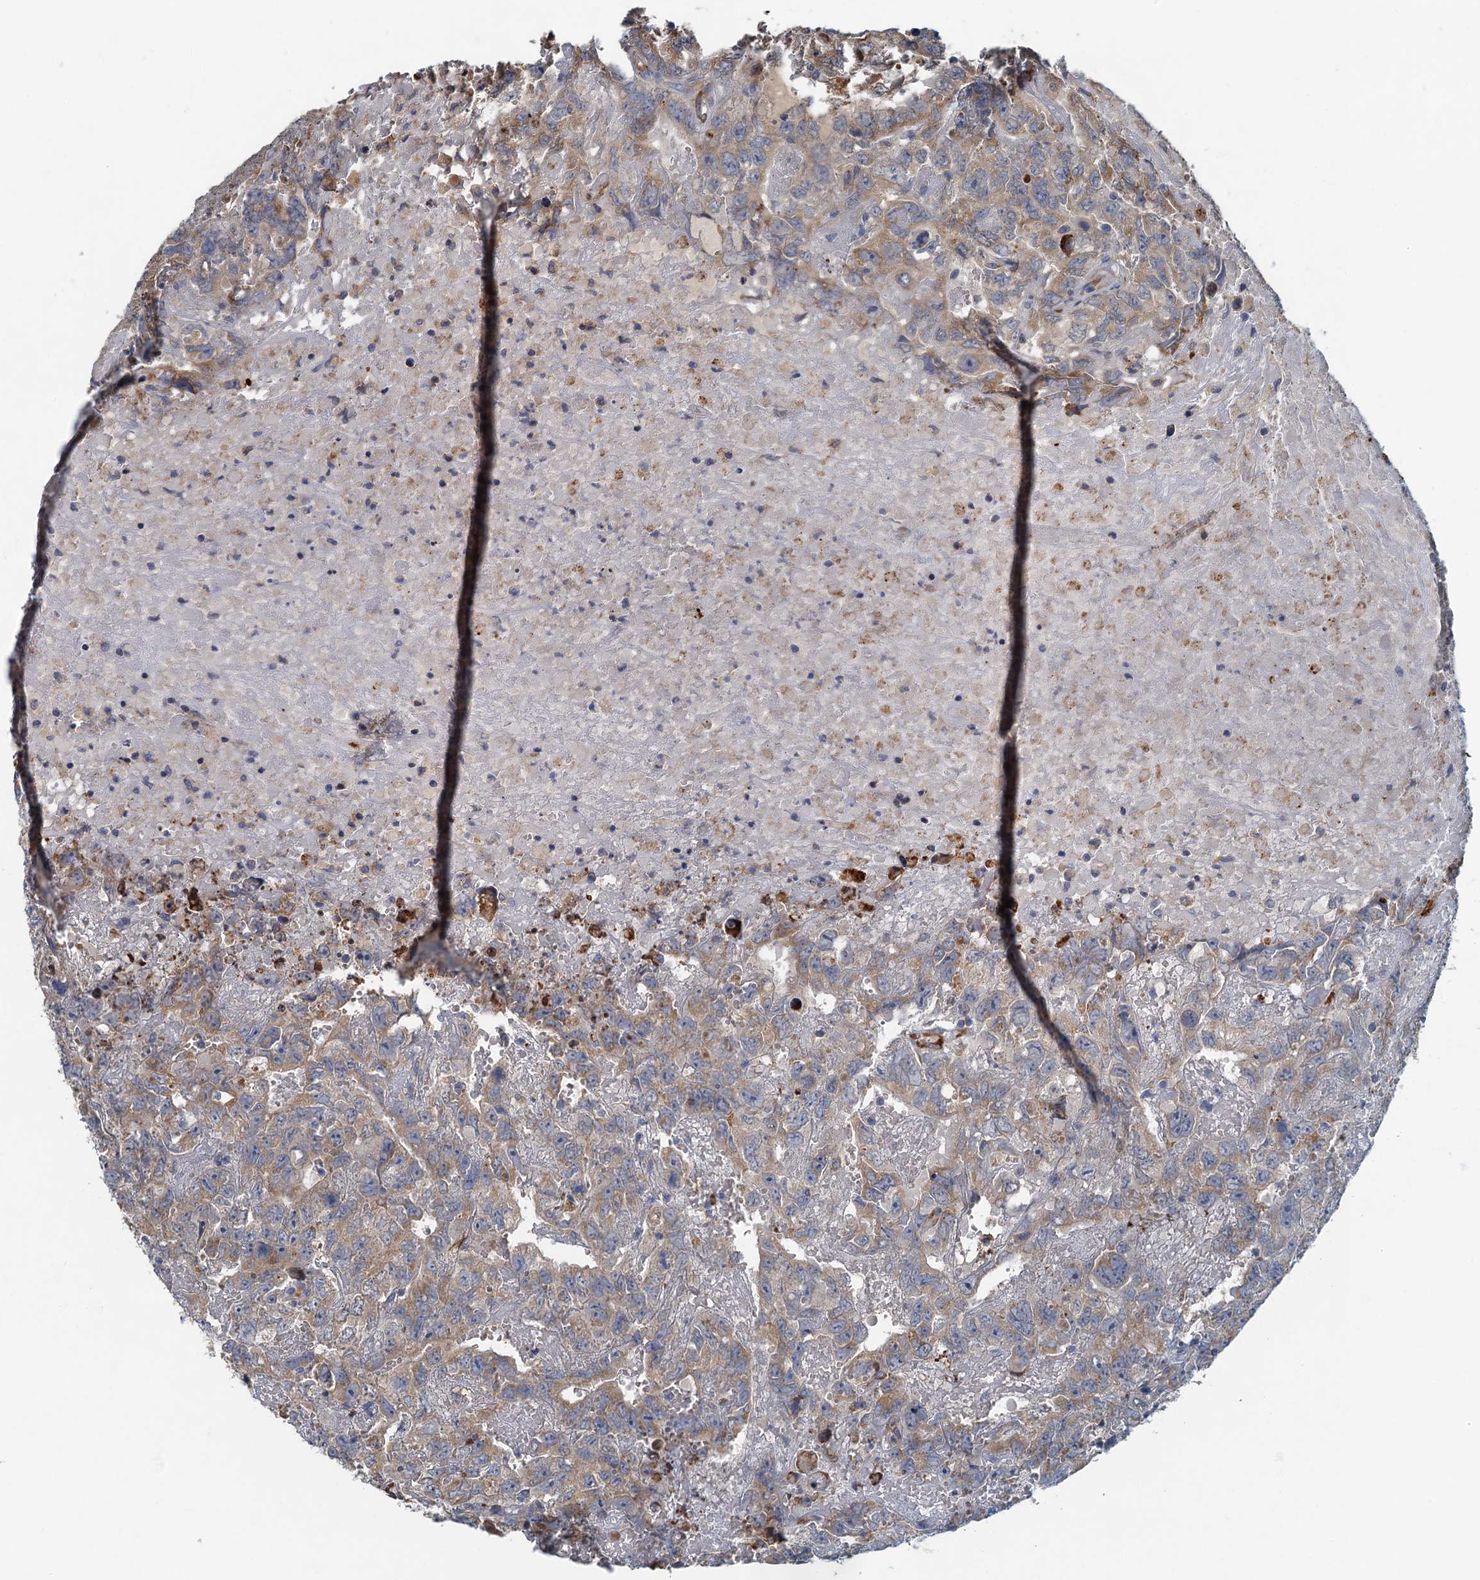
{"staining": {"intensity": "moderate", "quantity": ">75%", "location": "cytoplasmic/membranous"}, "tissue": "testis cancer", "cell_type": "Tumor cells", "image_type": "cancer", "snomed": [{"axis": "morphology", "description": "Carcinoma, Embryonal, NOS"}, {"axis": "topography", "description": "Testis"}], "caption": "A micrograph of human embryonal carcinoma (testis) stained for a protein exhibits moderate cytoplasmic/membranous brown staining in tumor cells. (brown staining indicates protein expression, while blue staining denotes nuclei).", "gene": "SPDYC", "patient": {"sex": "male", "age": 45}}